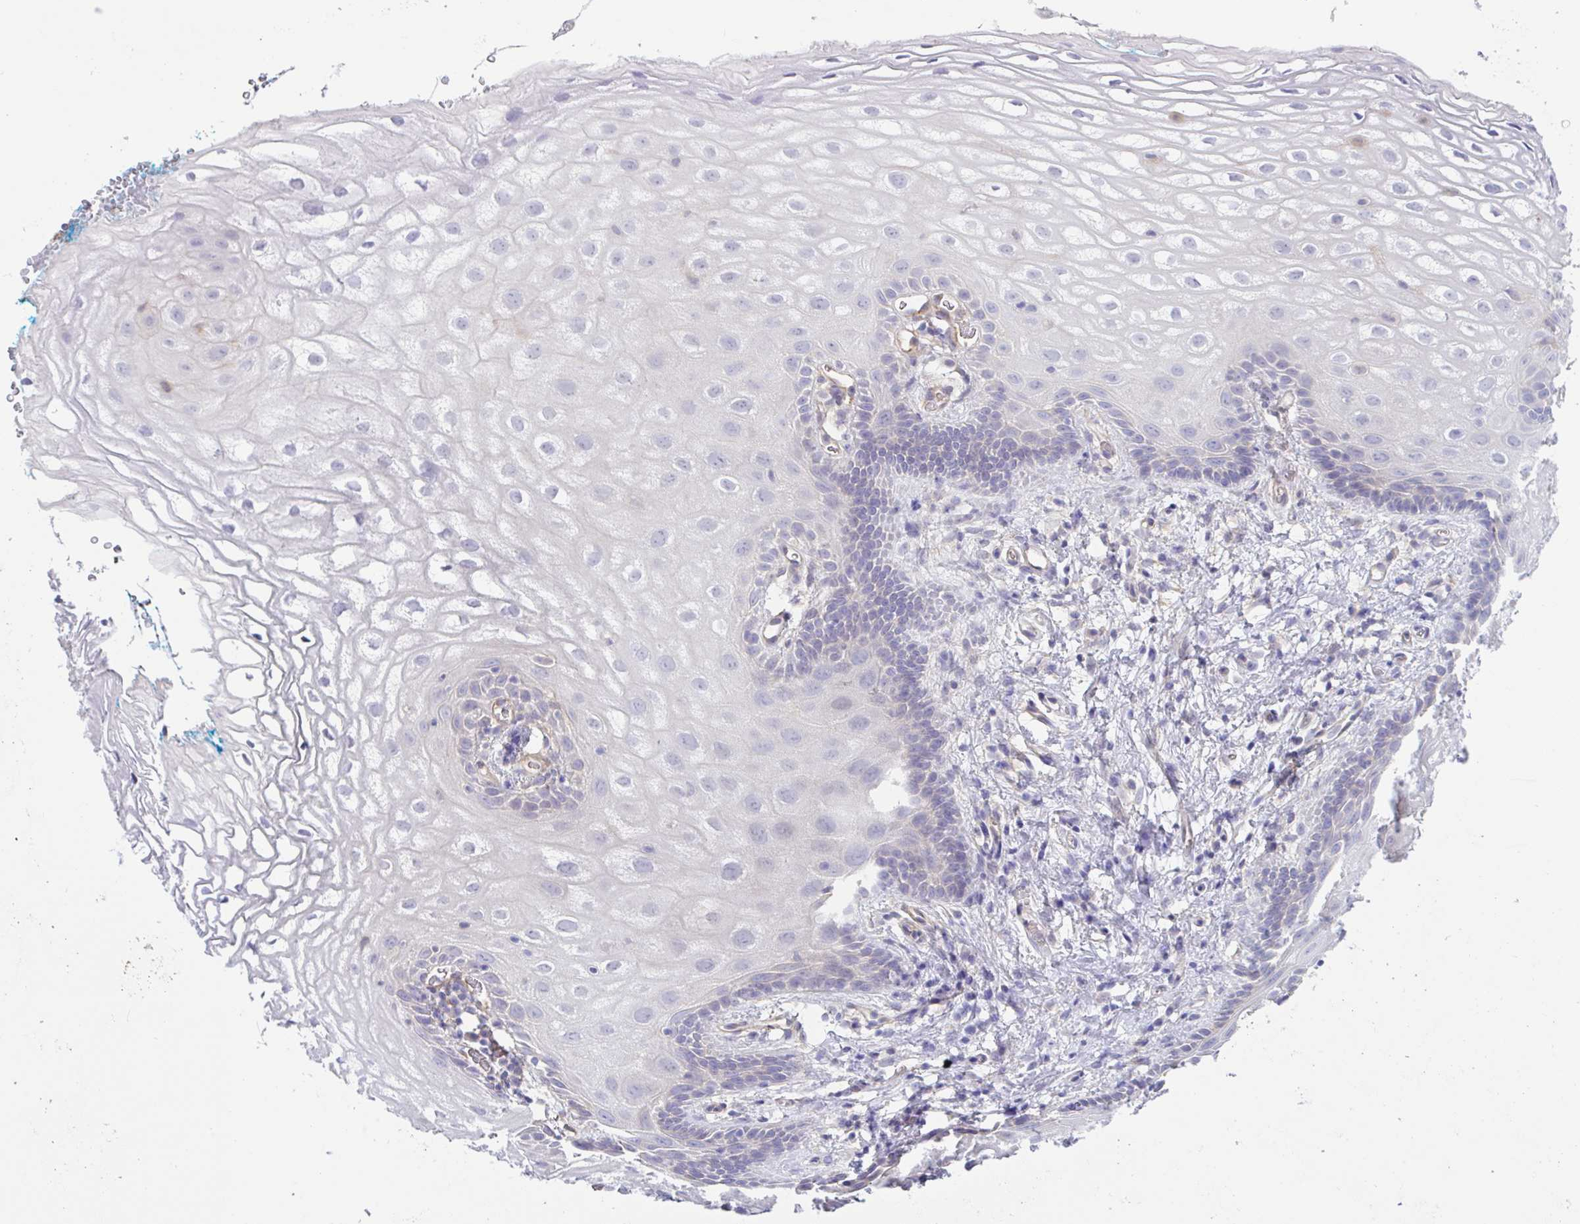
{"staining": {"intensity": "negative", "quantity": "none", "location": "none"}, "tissue": "vagina", "cell_type": "Squamous epithelial cells", "image_type": "normal", "snomed": [{"axis": "morphology", "description": "Normal tissue, NOS"}, {"axis": "morphology", "description": "Adenocarcinoma, NOS"}, {"axis": "topography", "description": "Rectum"}, {"axis": "topography", "description": "Vagina"}, {"axis": "topography", "description": "Peripheral nerve tissue"}], "caption": "Immunohistochemistry photomicrograph of unremarkable human vagina stained for a protein (brown), which demonstrates no staining in squamous epithelial cells.", "gene": "PLCD4", "patient": {"sex": "female", "age": 71}}